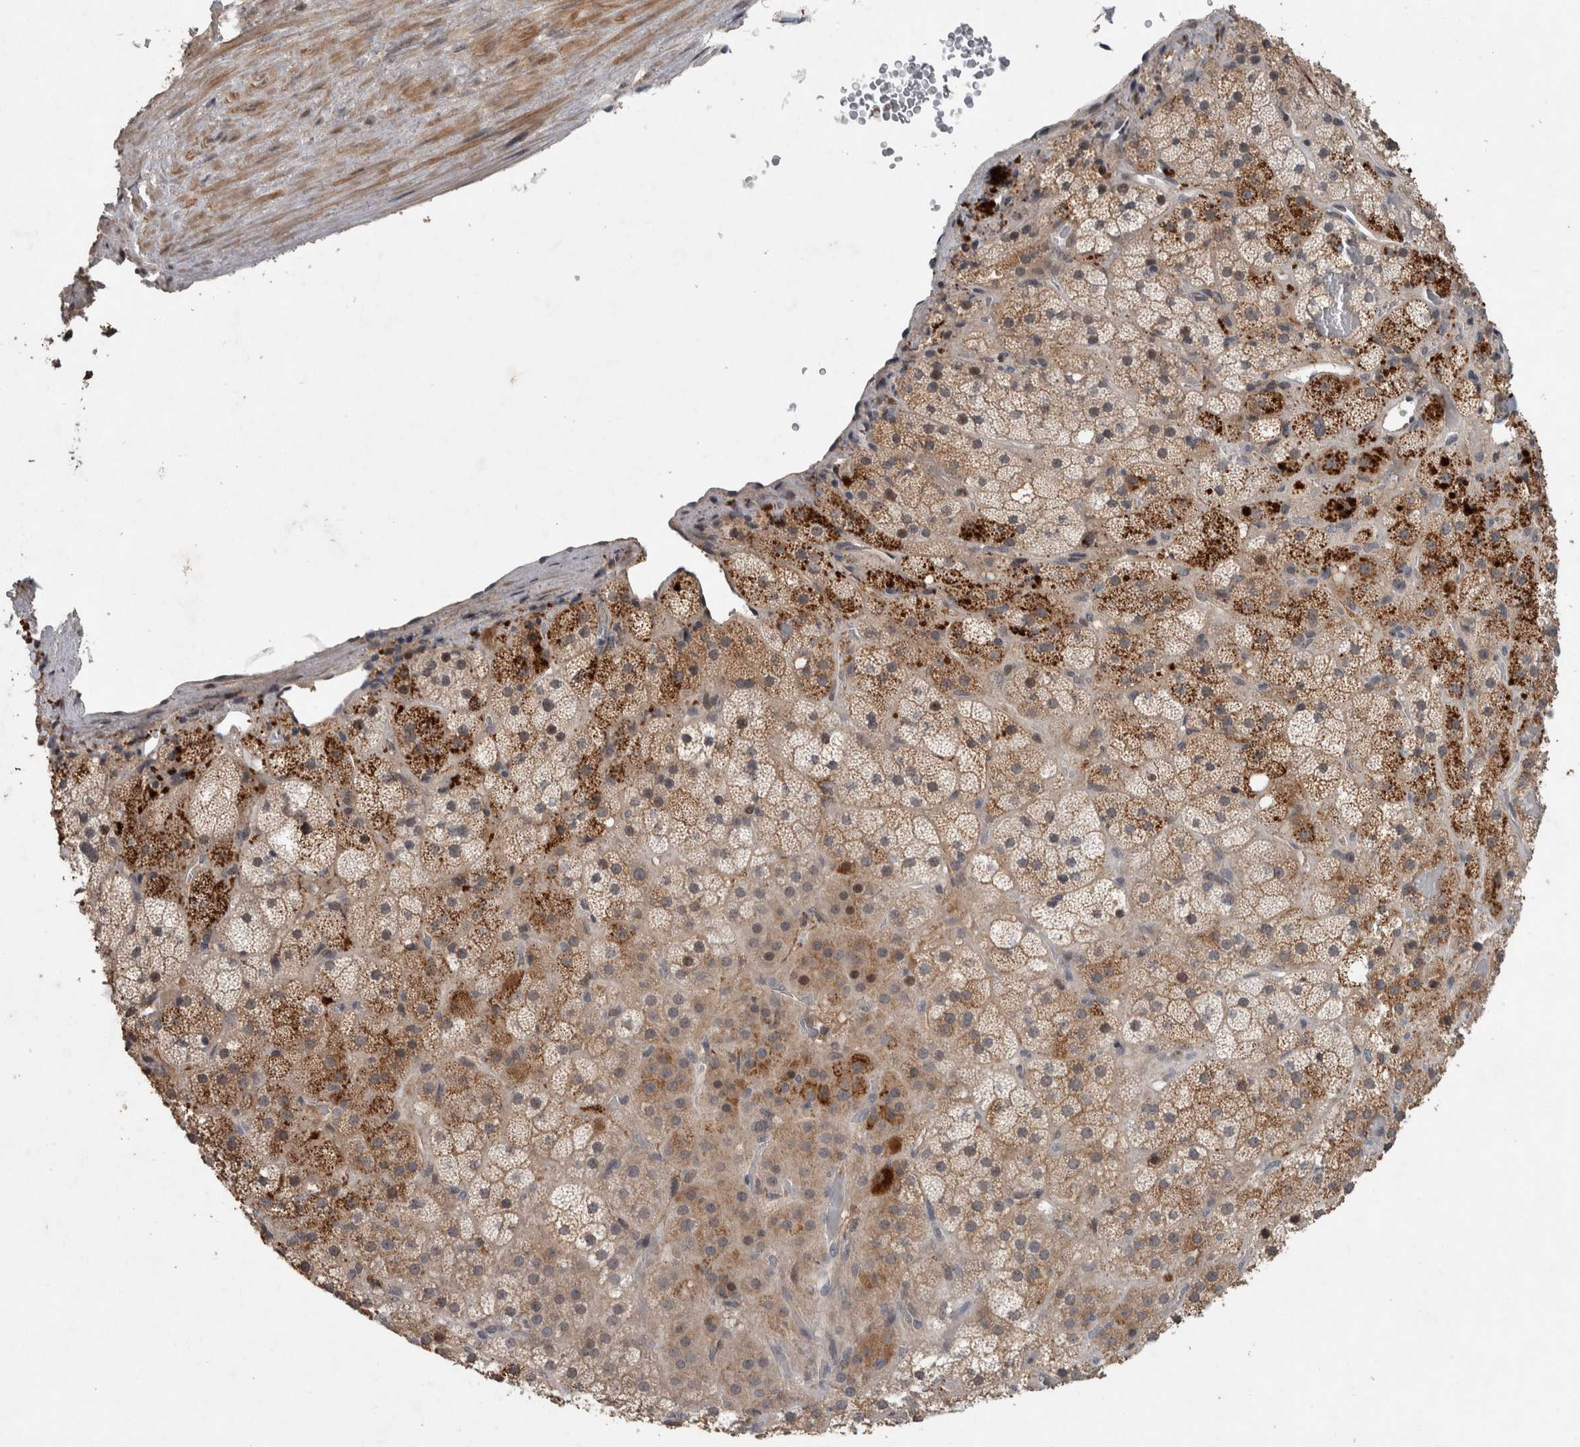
{"staining": {"intensity": "strong", "quantity": "25%-75%", "location": "cytoplasmic/membranous"}, "tissue": "adrenal gland", "cell_type": "Glandular cells", "image_type": "normal", "snomed": [{"axis": "morphology", "description": "Normal tissue, NOS"}, {"axis": "topography", "description": "Adrenal gland"}], "caption": "Immunohistochemical staining of unremarkable human adrenal gland exhibits high levels of strong cytoplasmic/membranous positivity in approximately 25%-75% of glandular cells. (brown staining indicates protein expression, while blue staining denotes nuclei).", "gene": "CHRM3", "patient": {"sex": "male", "age": 57}}